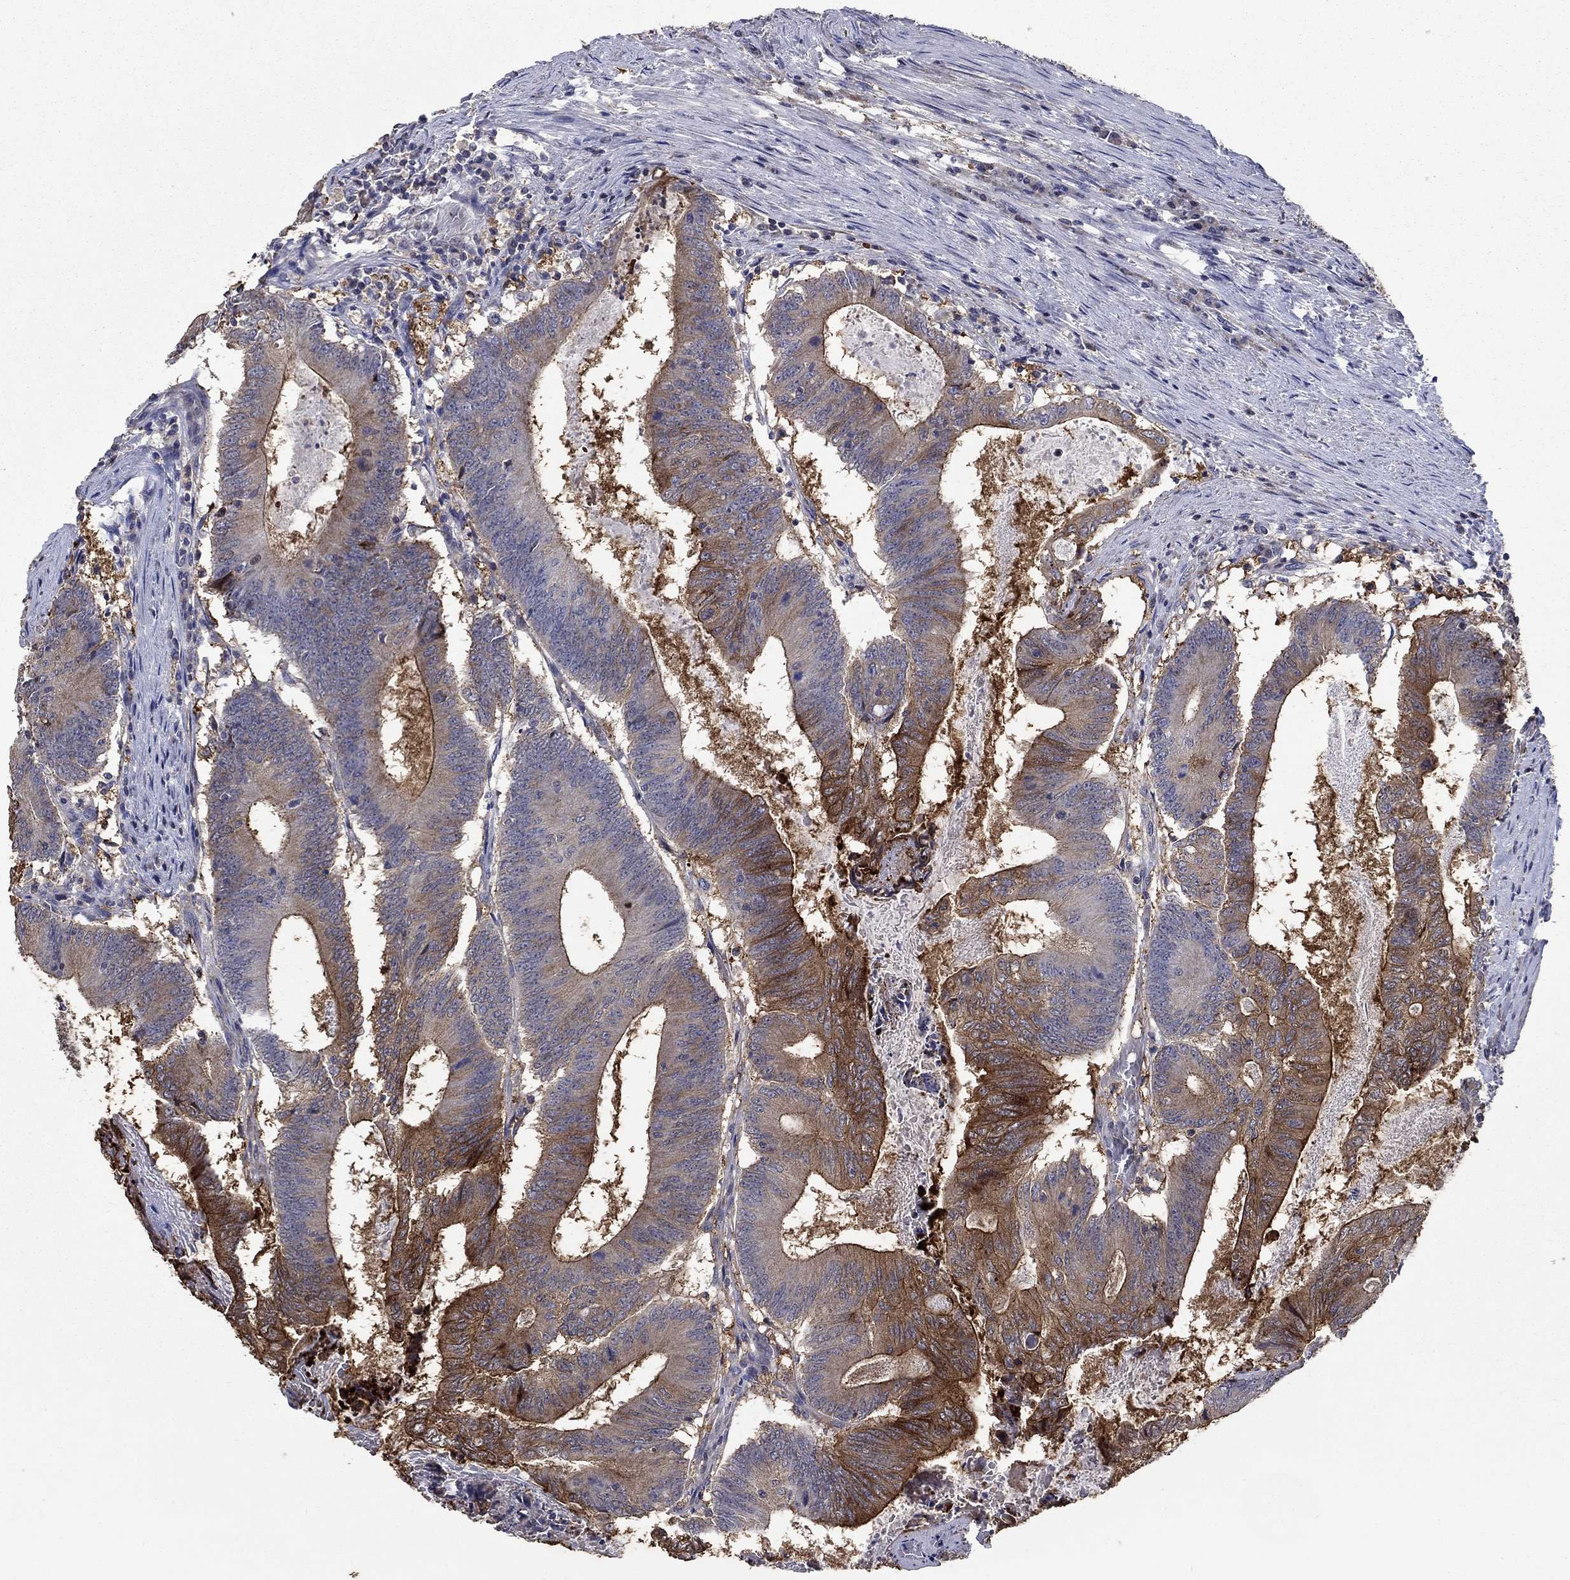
{"staining": {"intensity": "strong", "quantity": "<25%", "location": "cytoplasmic/membranous"}, "tissue": "colorectal cancer", "cell_type": "Tumor cells", "image_type": "cancer", "snomed": [{"axis": "morphology", "description": "Adenocarcinoma, NOS"}, {"axis": "topography", "description": "Colon"}], "caption": "Strong cytoplasmic/membranous staining for a protein is seen in about <25% of tumor cells of colorectal adenocarcinoma using immunohistochemistry (IHC).", "gene": "DVL1", "patient": {"sex": "female", "age": 70}}